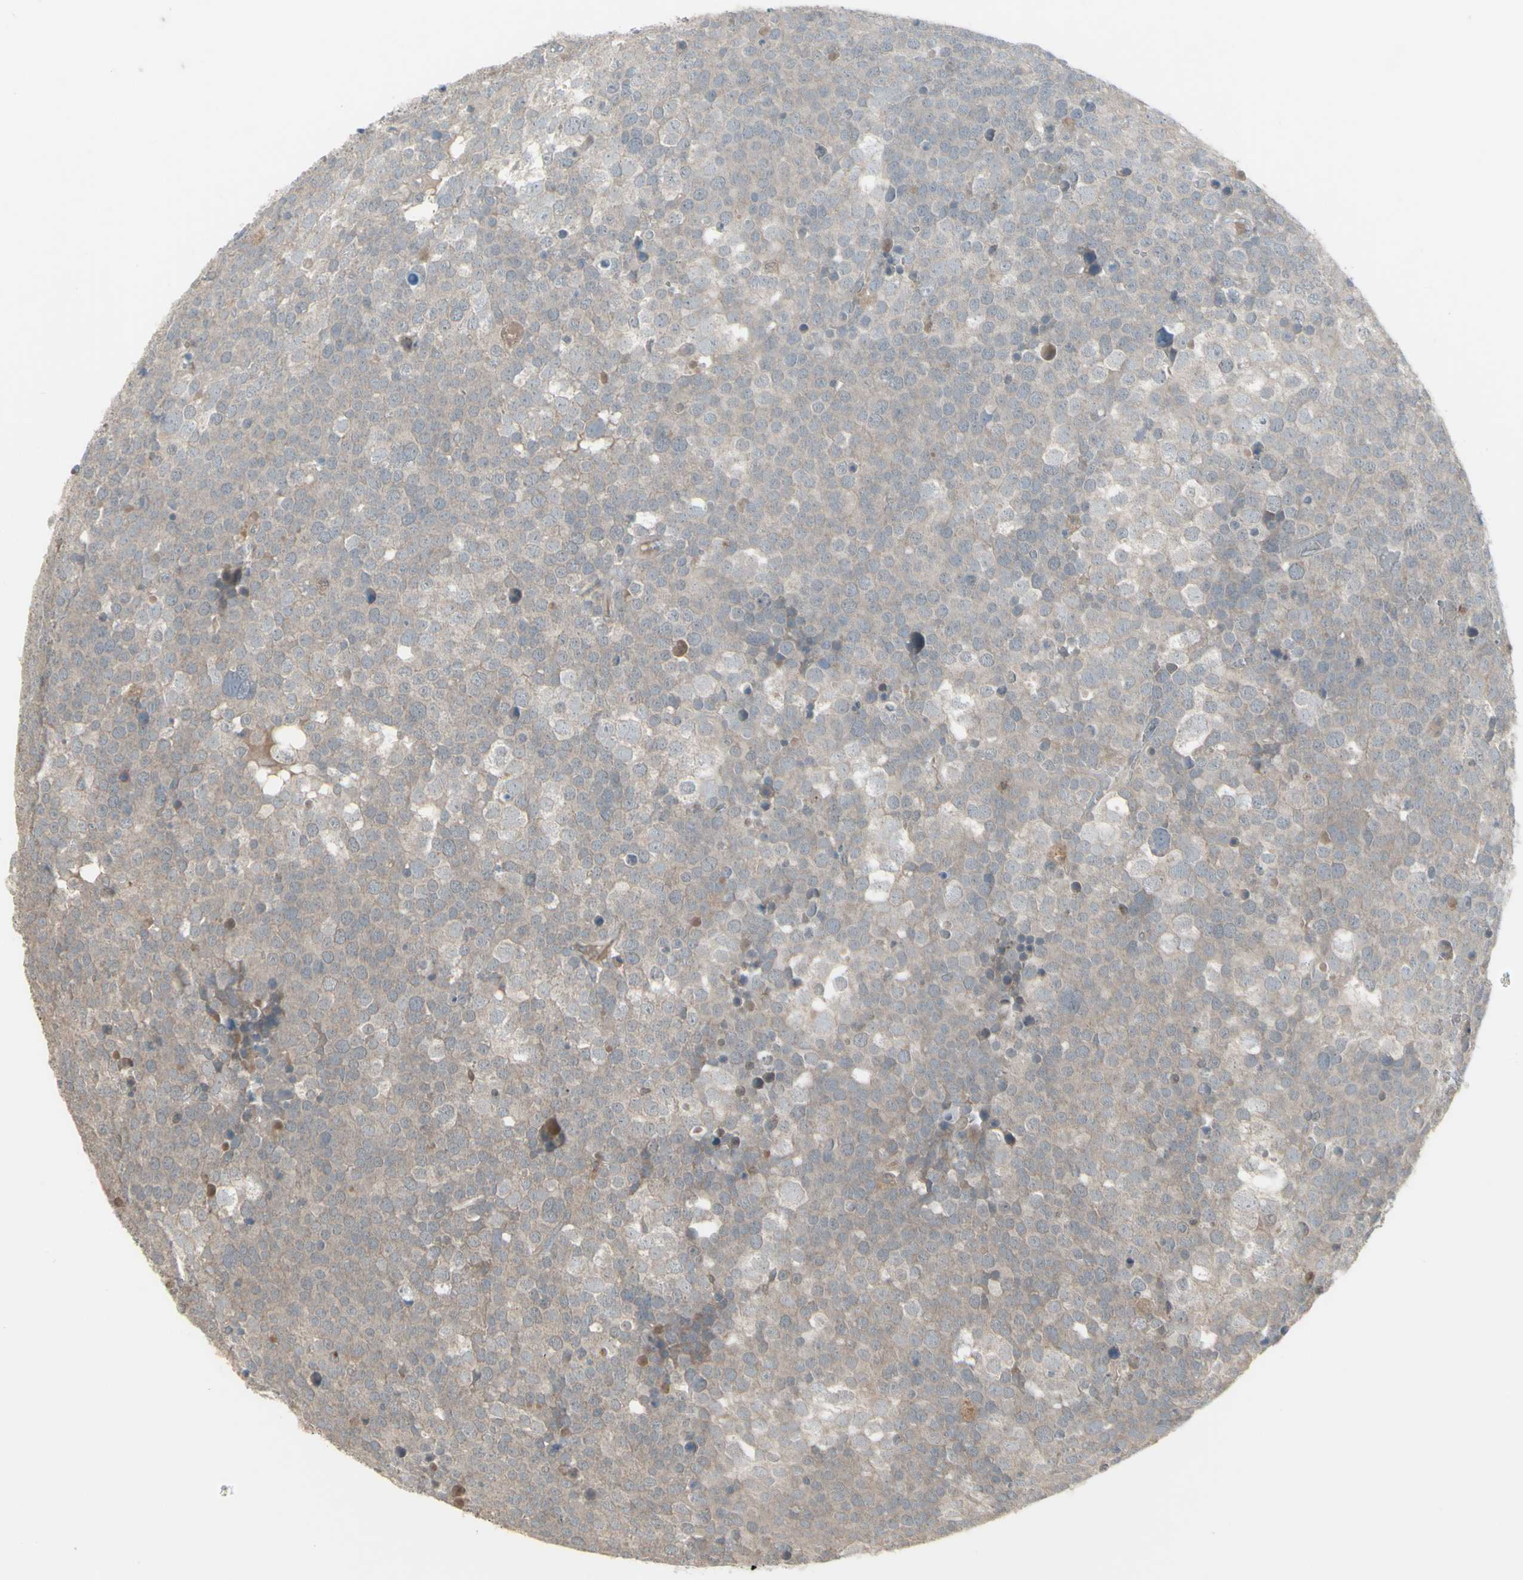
{"staining": {"intensity": "negative", "quantity": "none", "location": "none"}, "tissue": "testis cancer", "cell_type": "Tumor cells", "image_type": "cancer", "snomed": [{"axis": "morphology", "description": "Seminoma, NOS"}, {"axis": "topography", "description": "Testis"}], "caption": "An image of human testis cancer (seminoma) is negative for staining in tumor cells.", "gene": "CSK", "patient": {"sex": "male", "age": 71}}